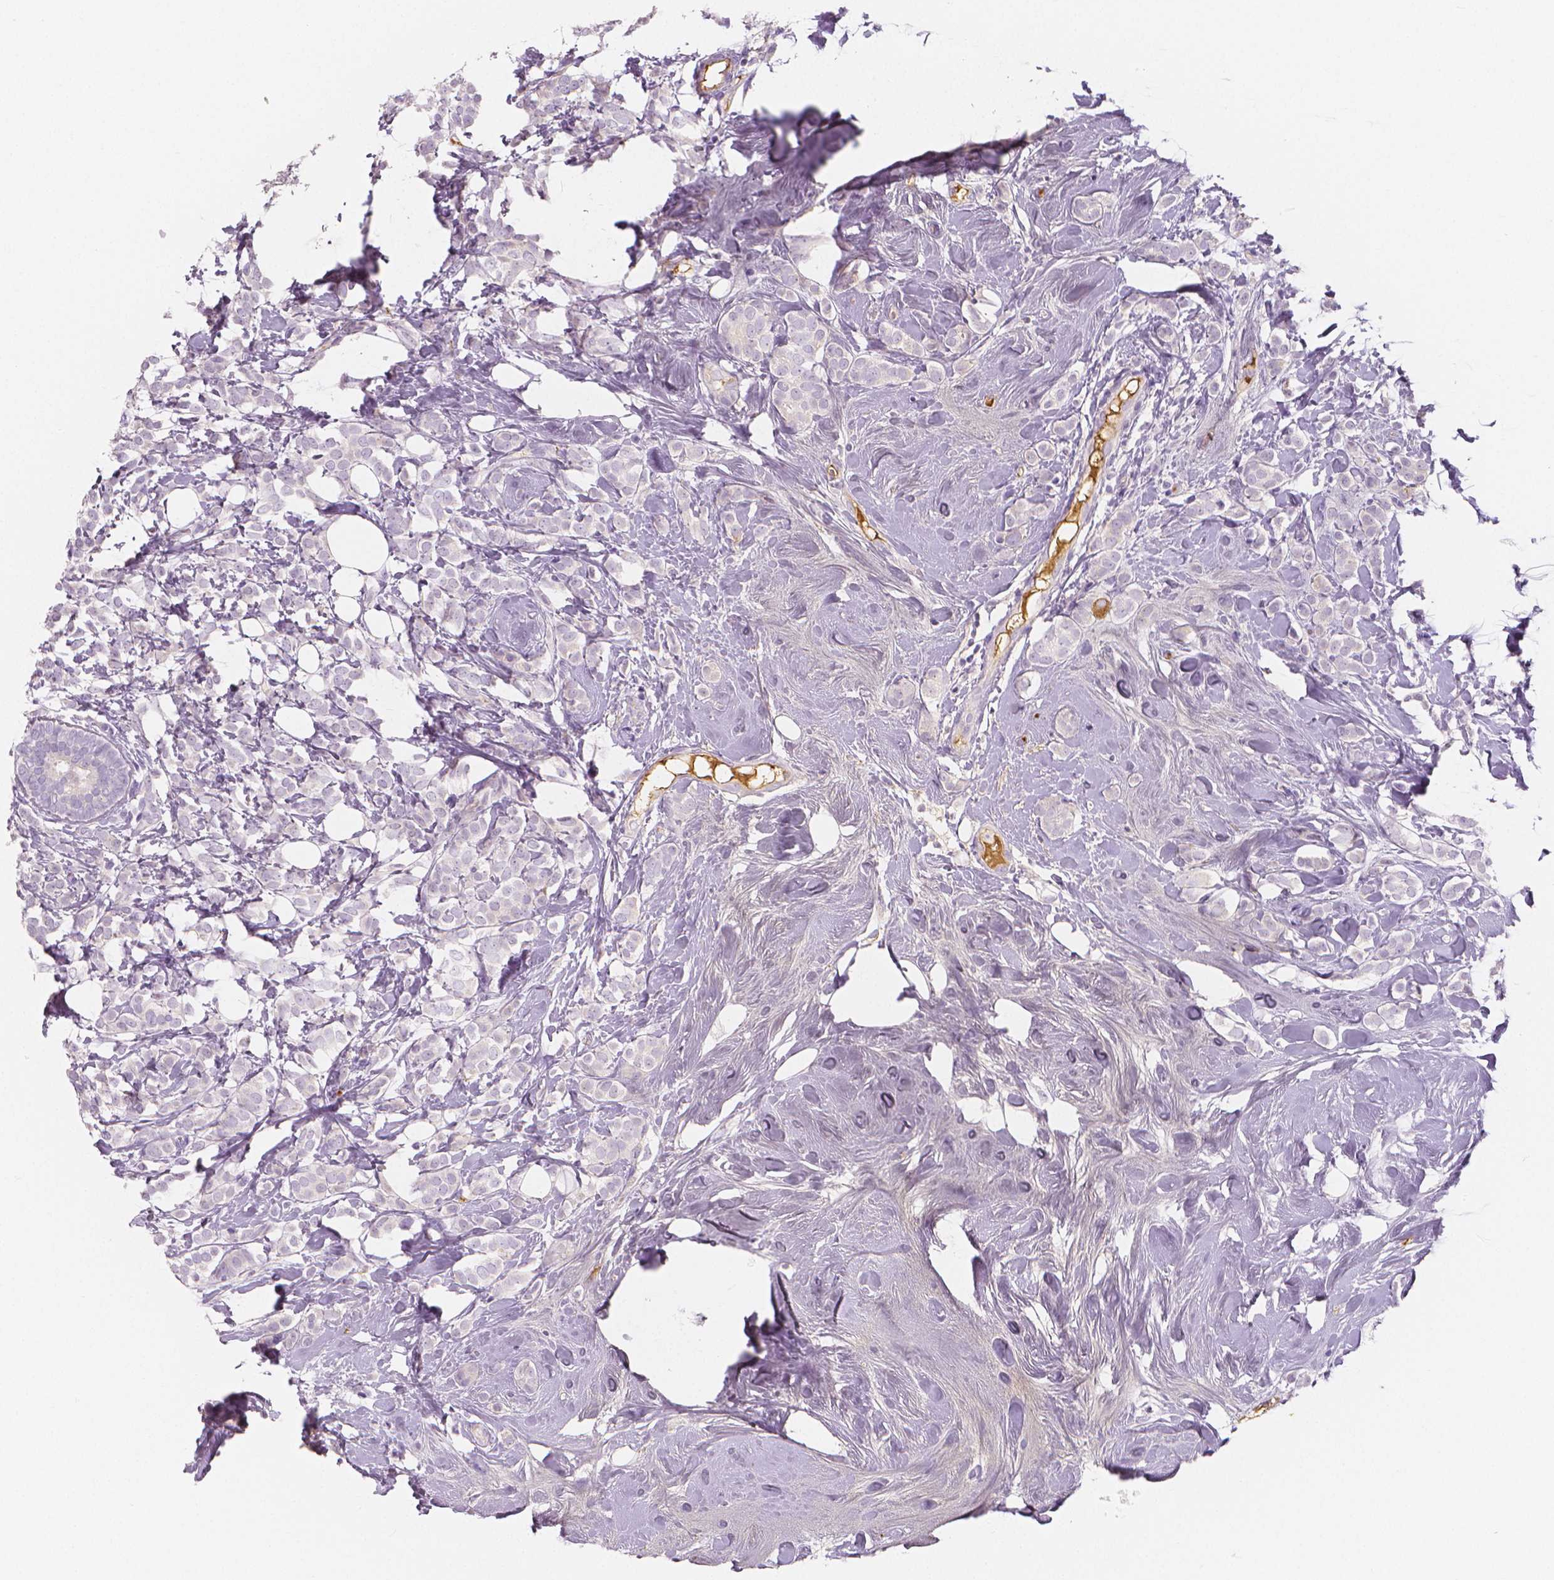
{"staining": {"intensity": "negative", "quantity": "none", "location": "none"}, "tissue": "breast cancer", "cell_type": "Tumor cells", "image_type": "cancer", "snomed": [{"axis": "morphology", "description": "Lobular carcinoma"}, {"axis": "topography", "description": "Breast"}], "caption": "Immunohistochemical staining of human breast cancer reveals no significant staining in tumor cells.", "gene": "APOA4", "patient": {"sex": "female", "age": 49}}